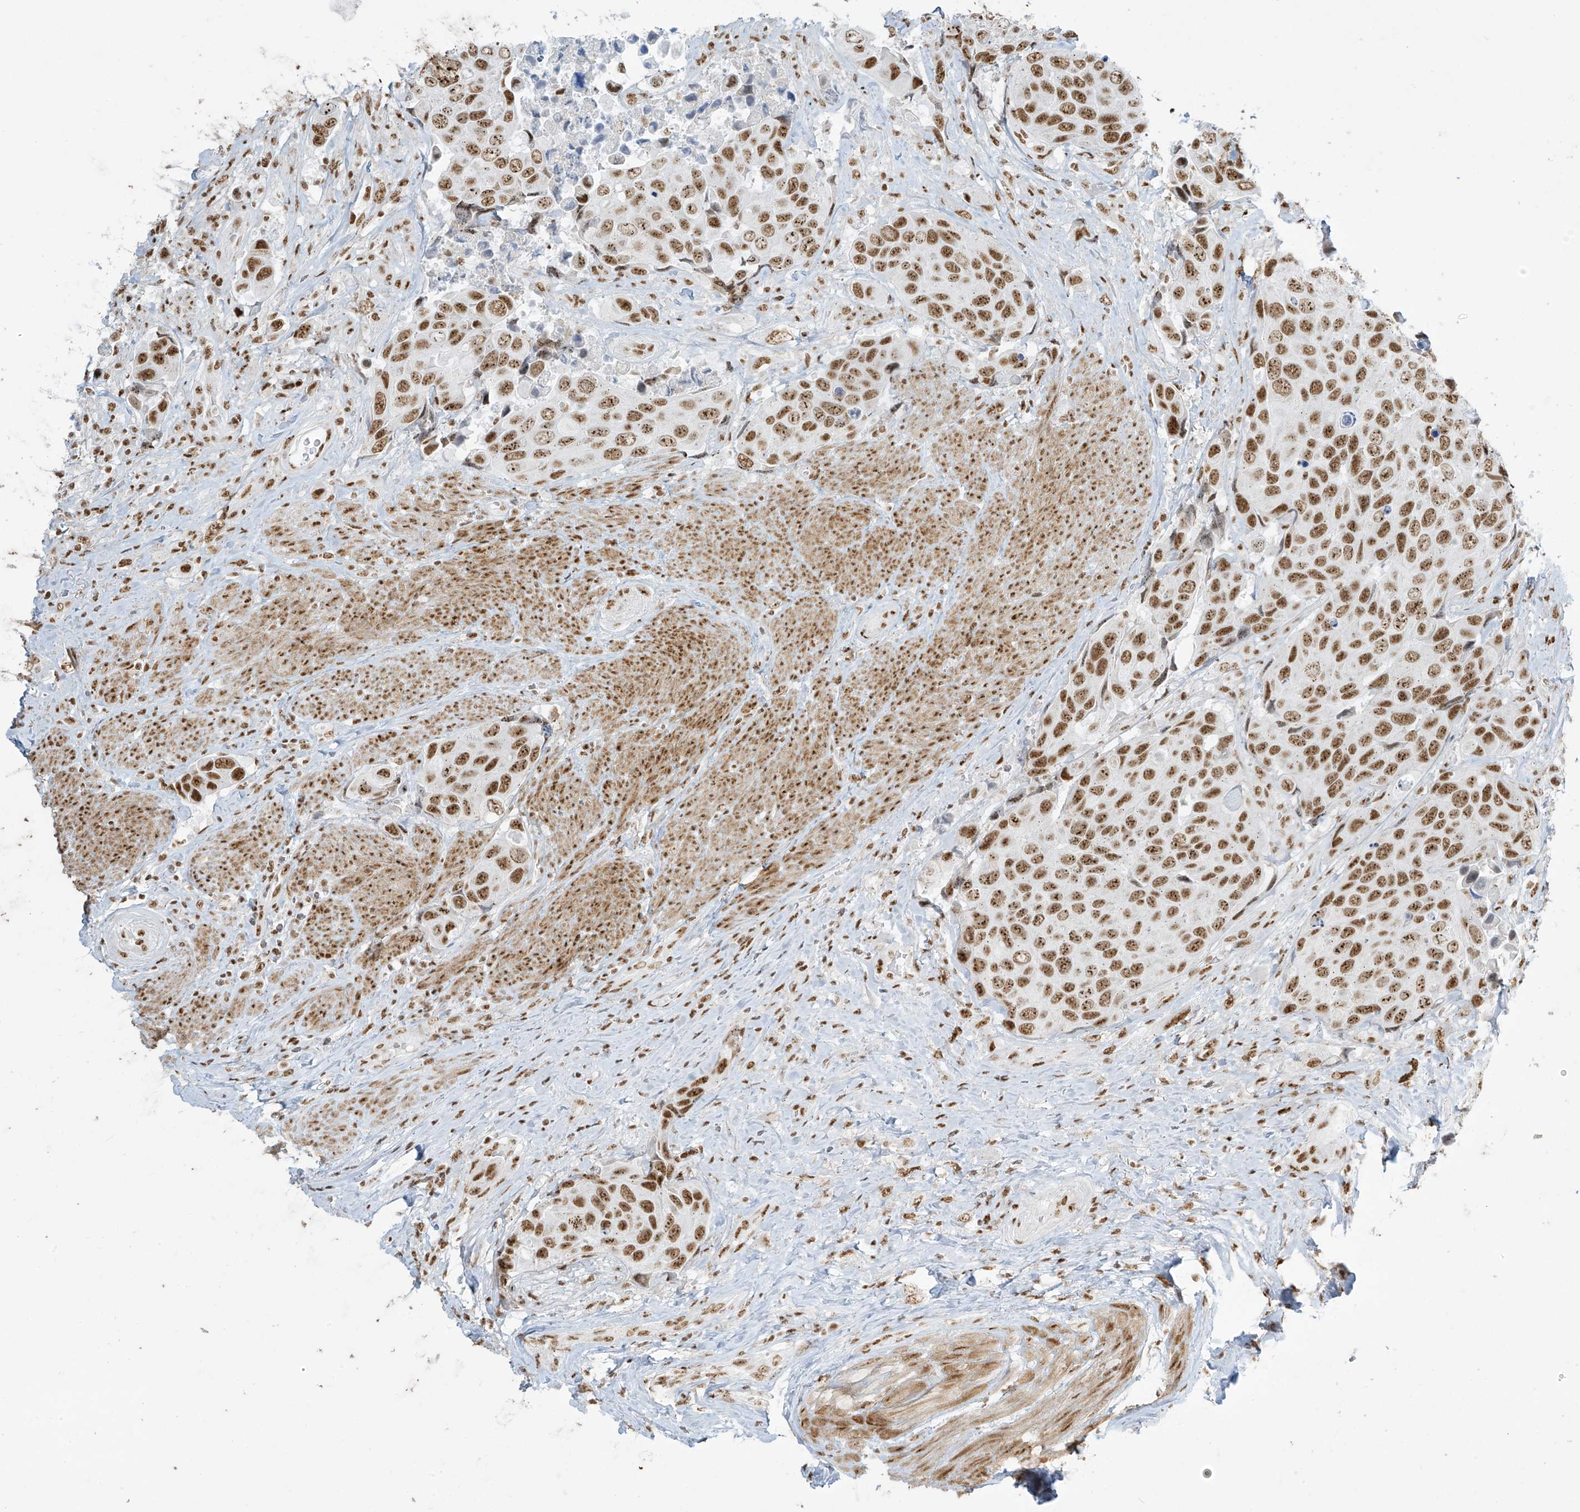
{"staining": {"intensity": "moderate", "quantity": ">75%", "location": "nuclear"}, "tissue": "urothelial cancer", "cell_type": "Tumor cells", "image_type": "cancer", "snomed": [{"axis": "morphology", "description": "Urothelial carcinoma, High grade"}, {"axis": "topography", "description": "Urinary bladder"}], "caption": "Approximately >75% of tumor cells in human high-grade urothelial carcinoma demonstrate moderate nuclear protein staining as visualized by brown immunohistochemical staining.", "gene": "MS4A6A", "patient": {"sex": "male", "age": 74}}